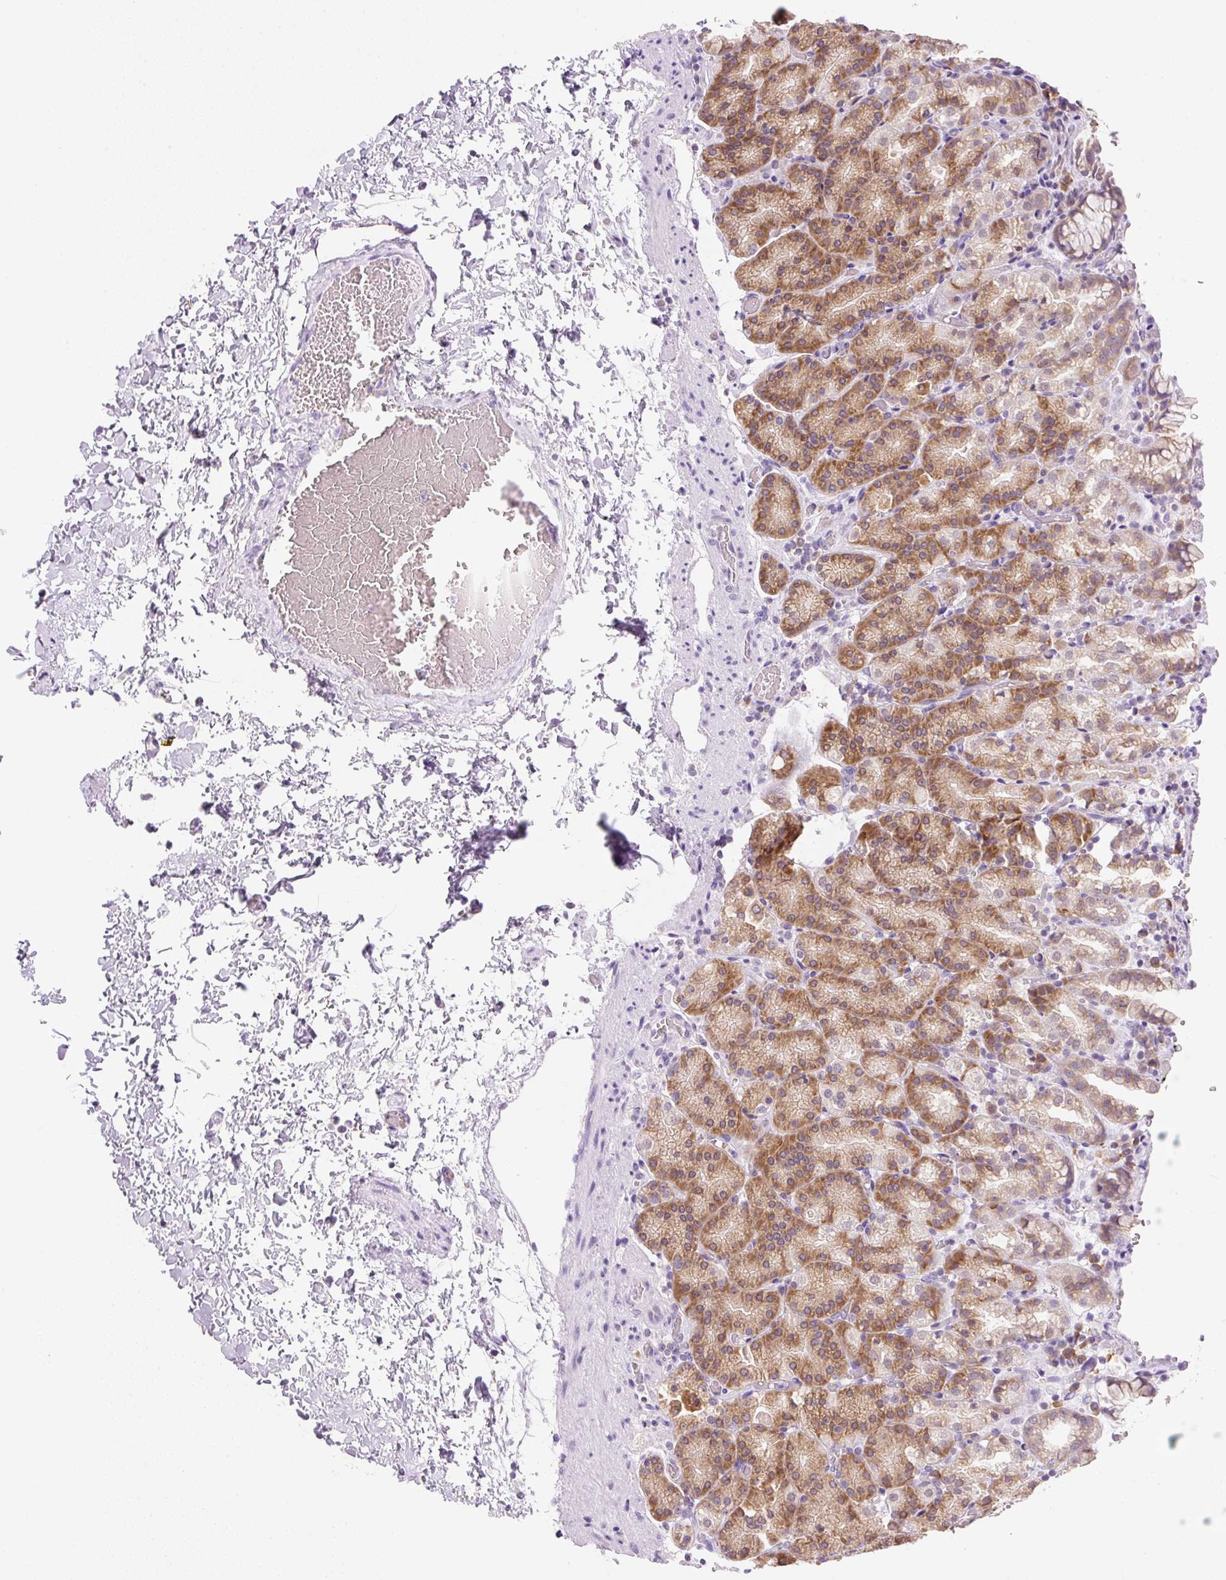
{"staining": {"intensity": "moderate", "quantity": "25%-75%", "location": "cytoplasmic/membranous"}, "tissue": "stomach", "cell_type": "Glandular cells", "image_type": "normal", "snomed": [{"axis": "morphology", "description": "Normal tissue, NOS"}, {"axis": "topography", "description": "Stomach, upper"}], "caption": "Immunohistochemical staining of unremarkable human stomach displays moderate cytoplasmic/membranous protein positivity in approximately 25%-75% of glandular cells. (Stains: DAB (3,3'-diaminobenzidine) in brown, nuclei in blue, Microscopy: brightfield microscopy at high magnification).", "gene": "RPL18A", "patient": {"sex": "female", "age": 81}}